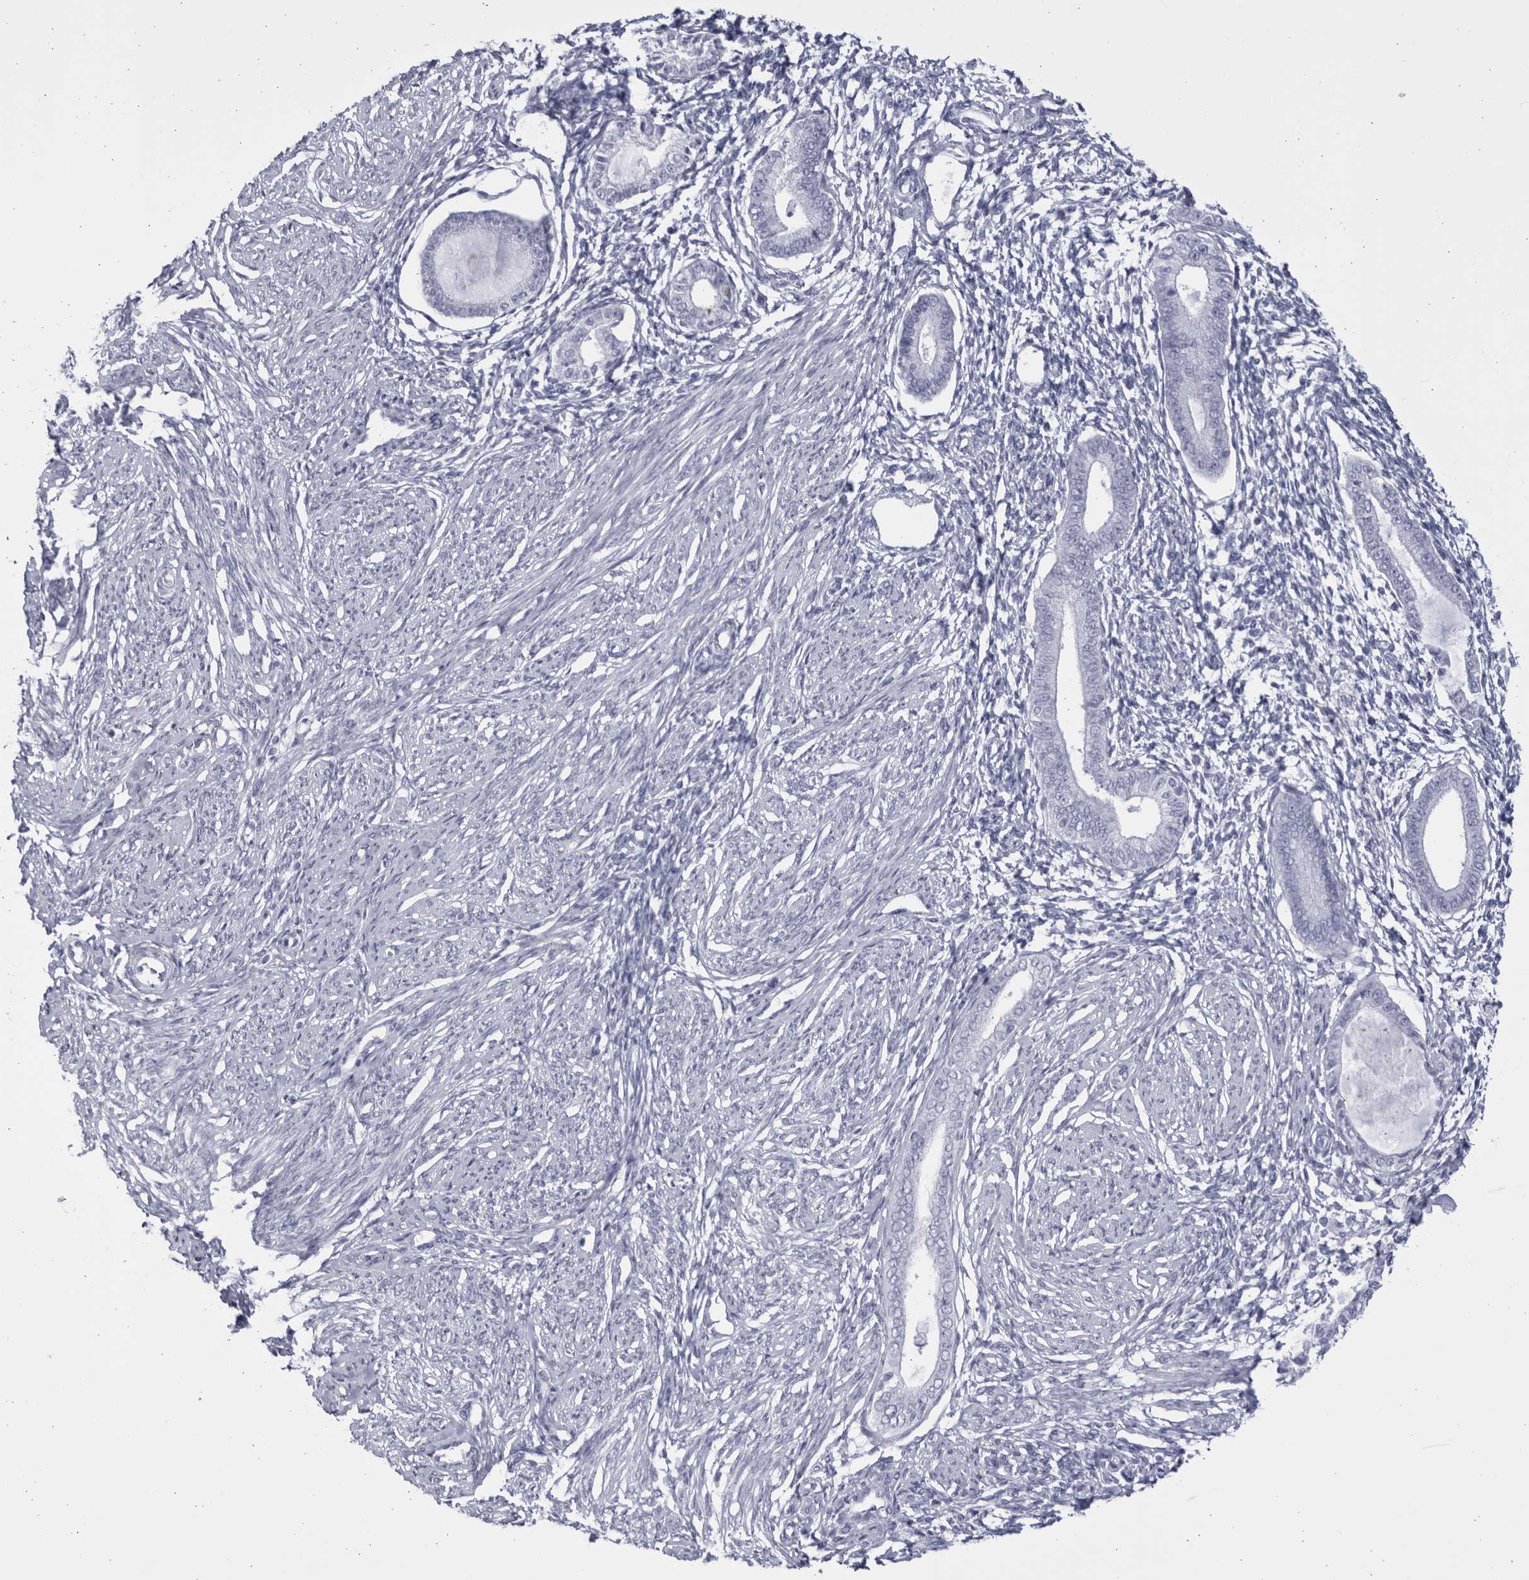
{"staining": {"intensity": "negative", "quantity": "none", "location": "none"}, "tissue": "endometrium", "cell_type": "Cells in endometrial stroma", "image_type": "normal", "snomed": [{"axis": "morphology", "description": "Normal tissue, NOS"}, {"axis": "topography", "description": "Endometrium"}], "caption": "IHC histopathology image of normal endometrium: human endometrium stained with DAB demonstrates no significant protein expression in cells in endometrial stroma. (Stains: DAB (3,3'-diaminobenzidine) immunohistochemistry (IHC) with hematoxylin counter stain, Microscopy: brightfield microscopy at high magnification).", "gene": "CCDC181", "patient": {"sex": "female", "age": 56}}